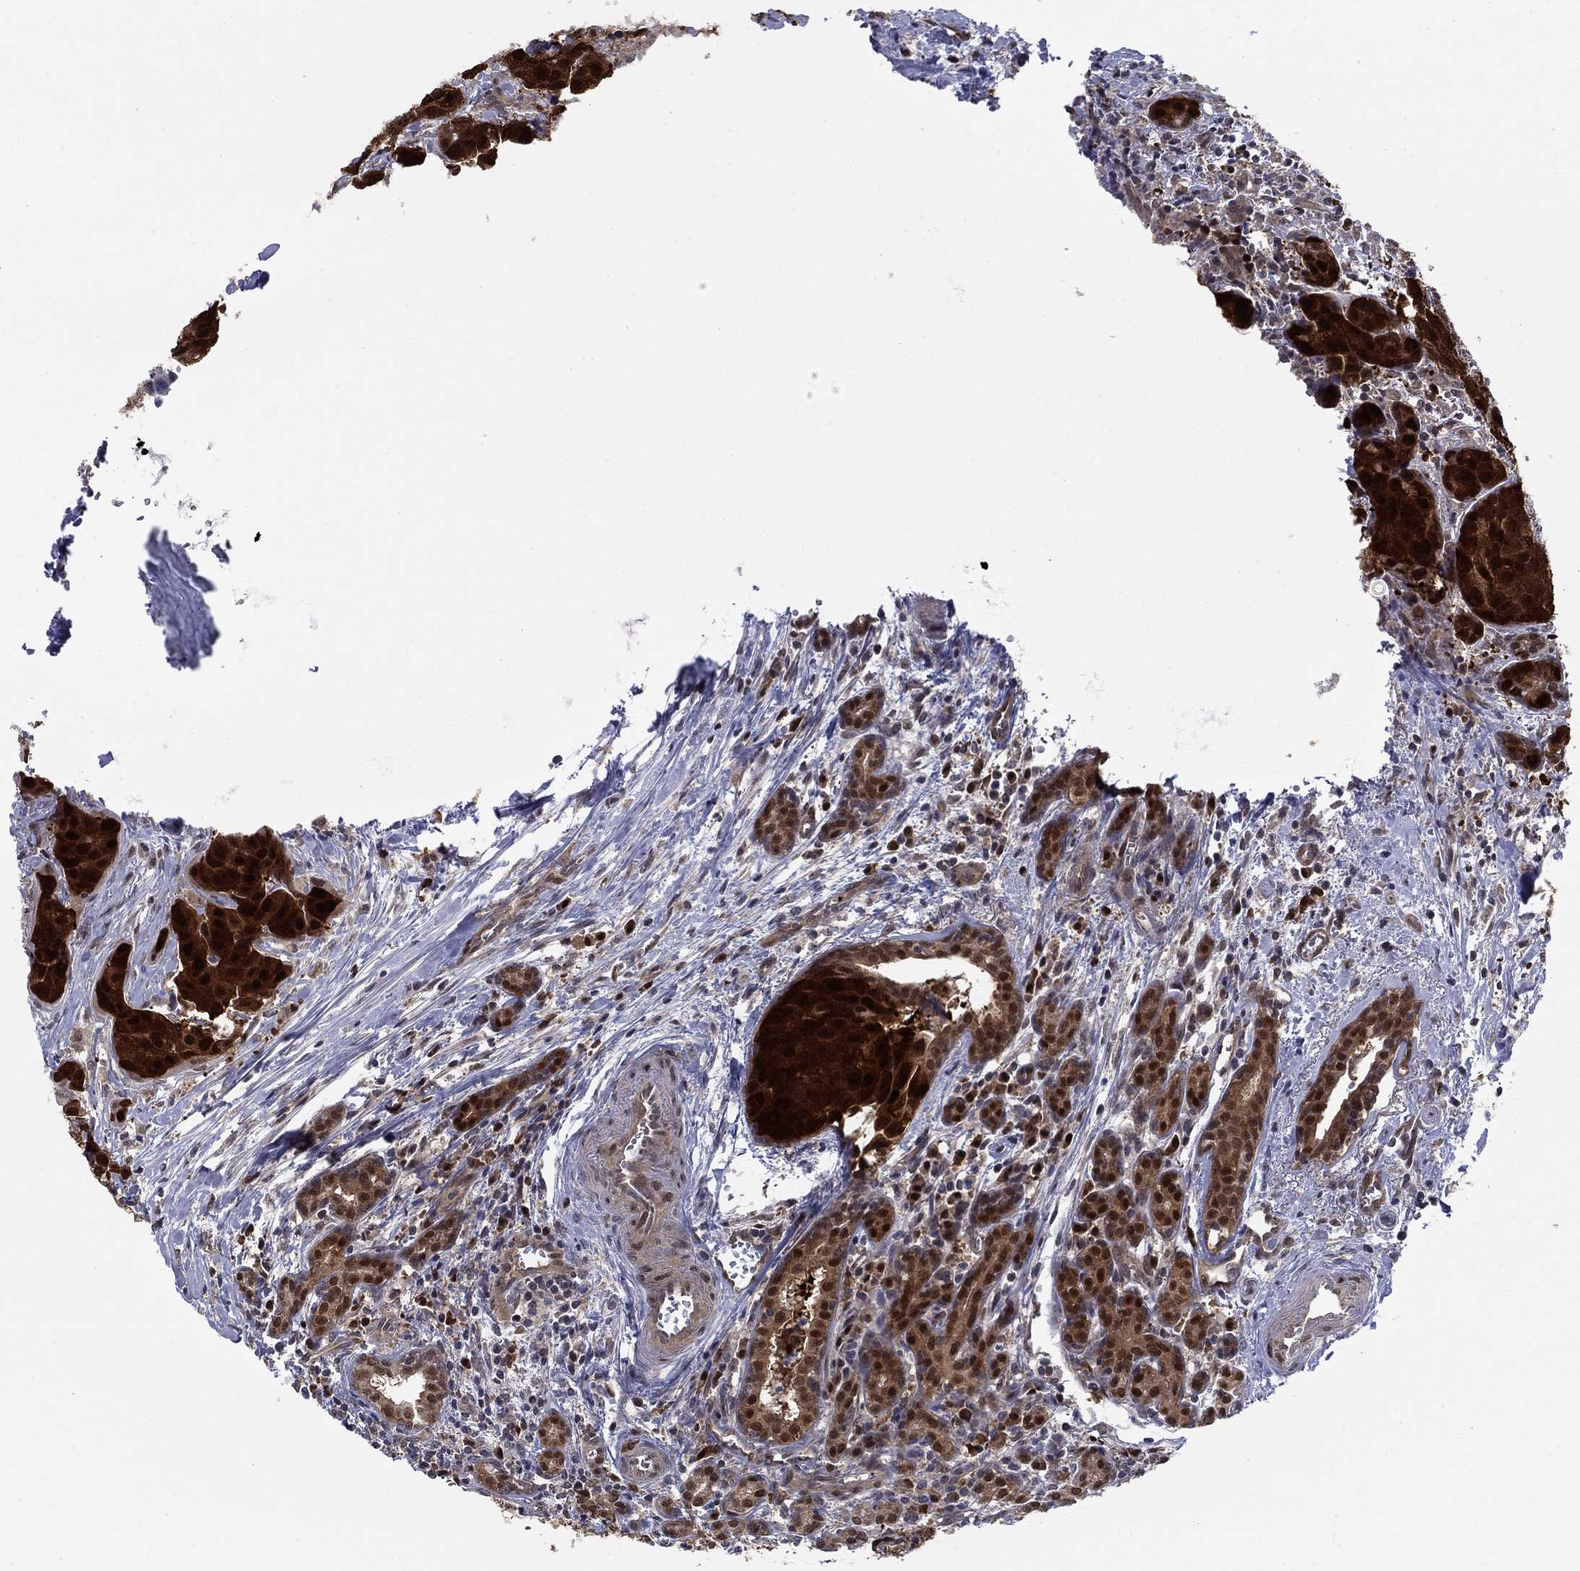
{"staining": {"intensity": "strong", "quantity": "25%-75%", "location": "cytoplasmic/membranous,nuclear"}, "tissue": "head and neck cancer", "cell_type": "Tumor cells", "image_type": "cancer", "snomed": [{"axis": "morphology", "description": "Adenocarcinoma, NOS"}, {"axis": "topography", "description": "Head-Neck"}], "caption": "The immunohistochemical stain highlights strong cytoplasmic/membranous and nuclear positivity in tumor cells of head and neck adenocarcinoma tissue.", "gene": "FKBP4", "patient": {"sex": "male", "age": 76}}